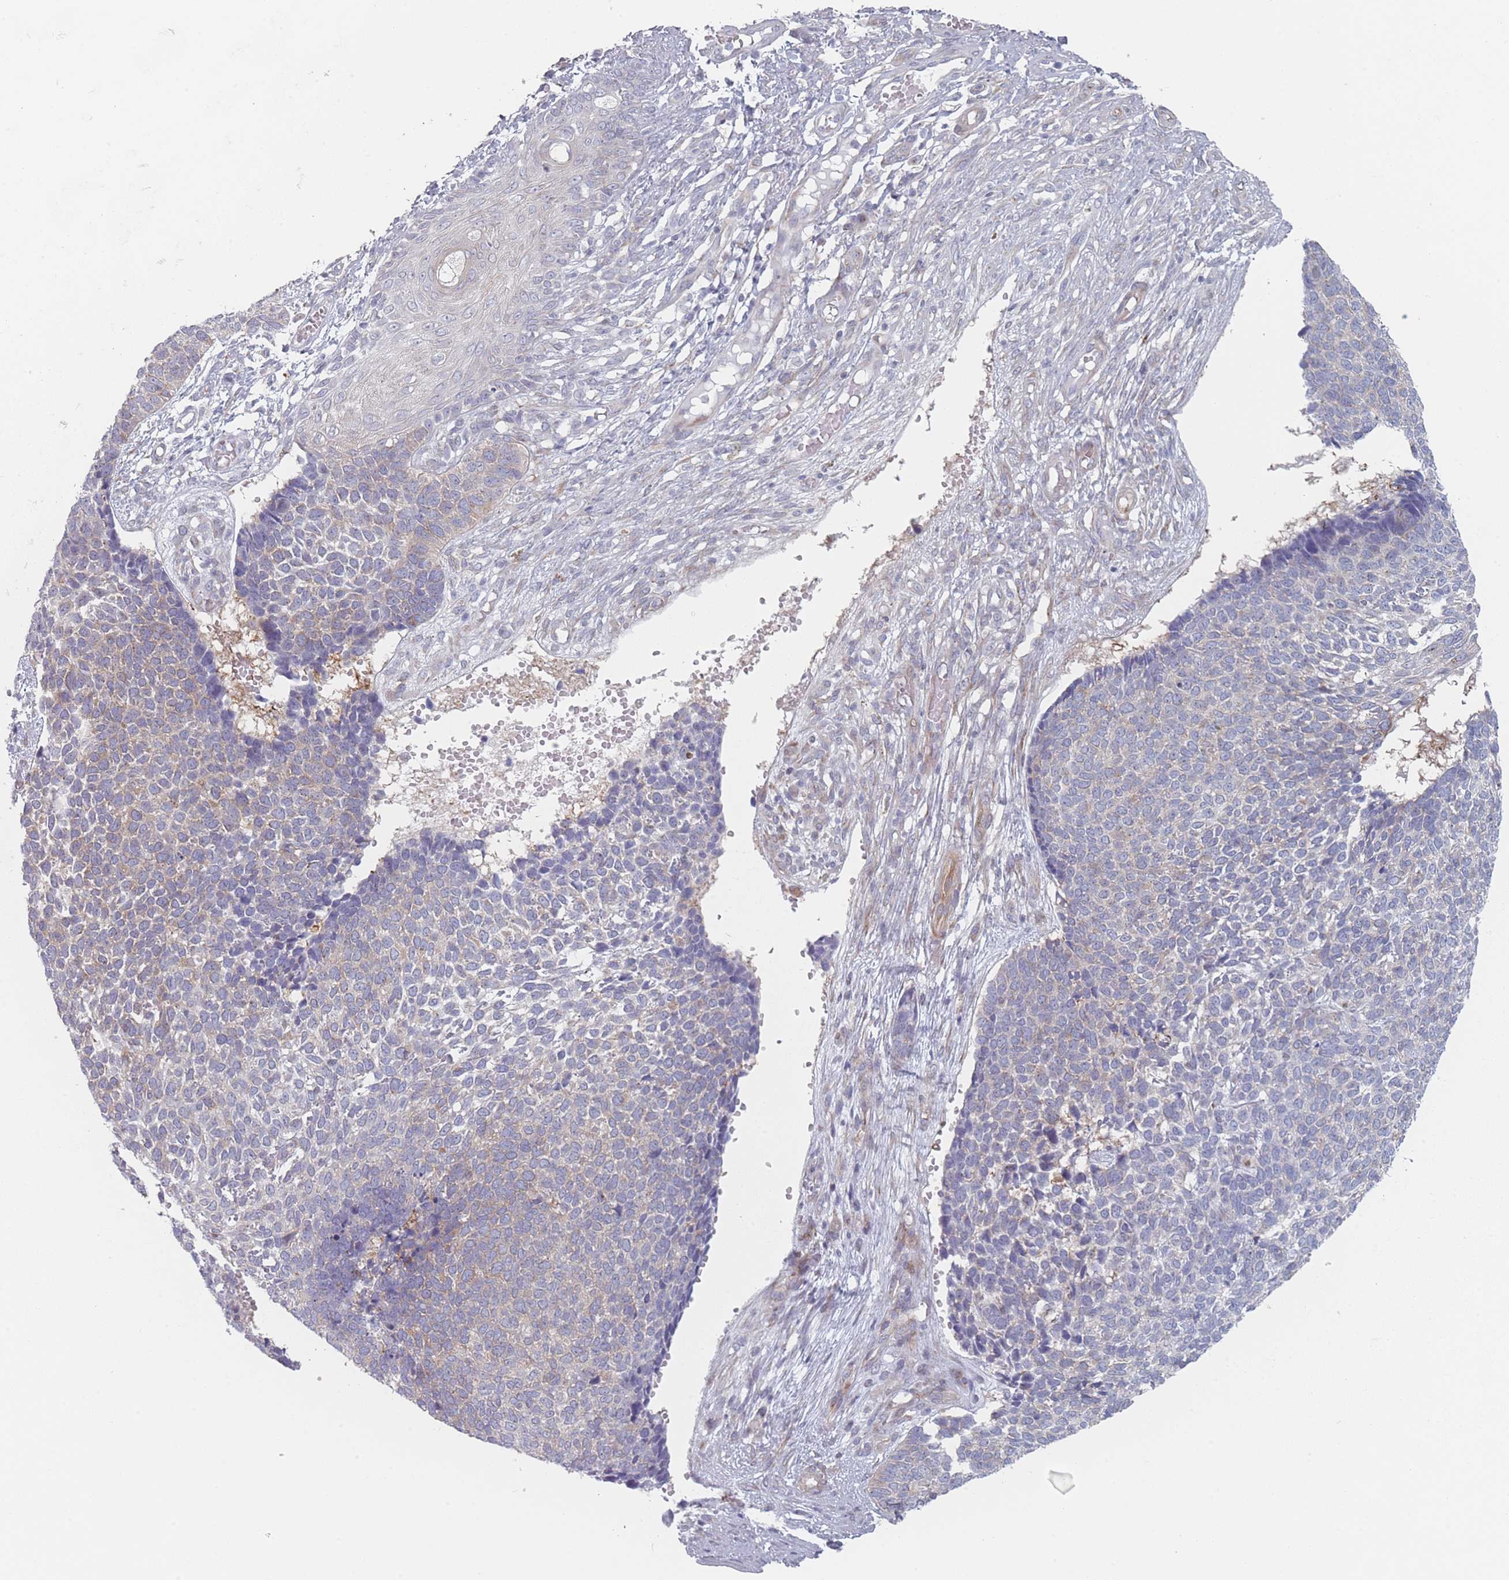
{"staining": {"intensity": "weak", "quantity": "<25%", "location": "cytoplasmic/membranous"}, "tissue": "skin cancer", "cell_type": "Tumor cells", "image_type": "cancer", "snomed": [{"axis": "morphology", "description": "Basal cell carcinoma"}, {"axis": "topography", "description": "Skin"}], "caption": "This is a image of IHC staining of basal cell carcinoma (skin), which shows no staining in tumor cells.", "gene": "RNF4", "patient": {"sex": "female", "age": 84}}